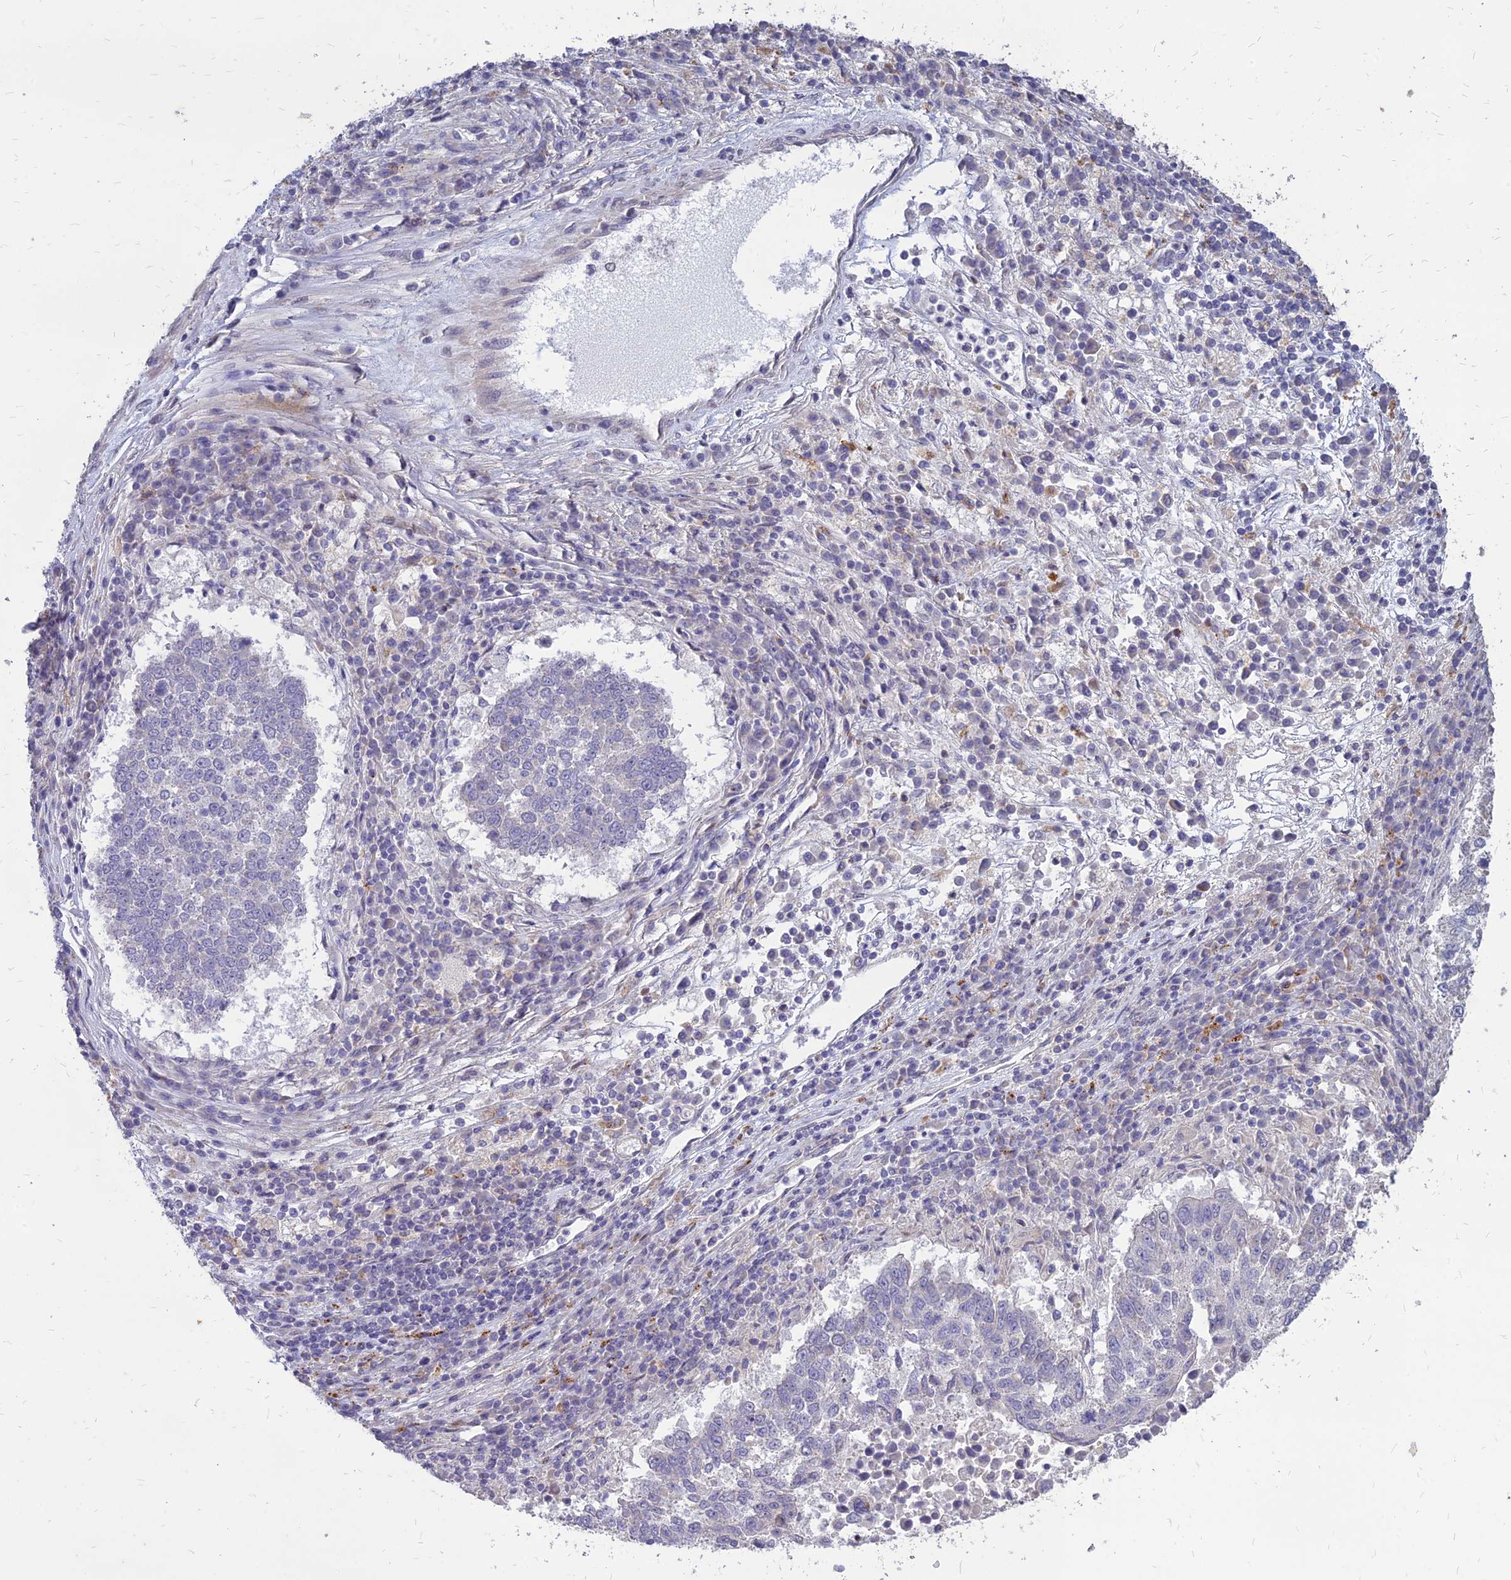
{"staining": {"intensity": "negative", "quantity": "none", "location": "none"}, "tissue": "lung cancer", "cell_type": "Tumor cells", "image_type": "cancer", "snomed": [{"axis": "morphology", "description": "Squamous cell carcinoma, NOS"}, {"axis": "topography", "description": "Lung"}], "caption": "A photomicrograph of human lung squamous cell carcinoma is negative for staining in tumor cells.", "gene": "ST3GAL6", "patient": {"sex": "male", "age": 73}}